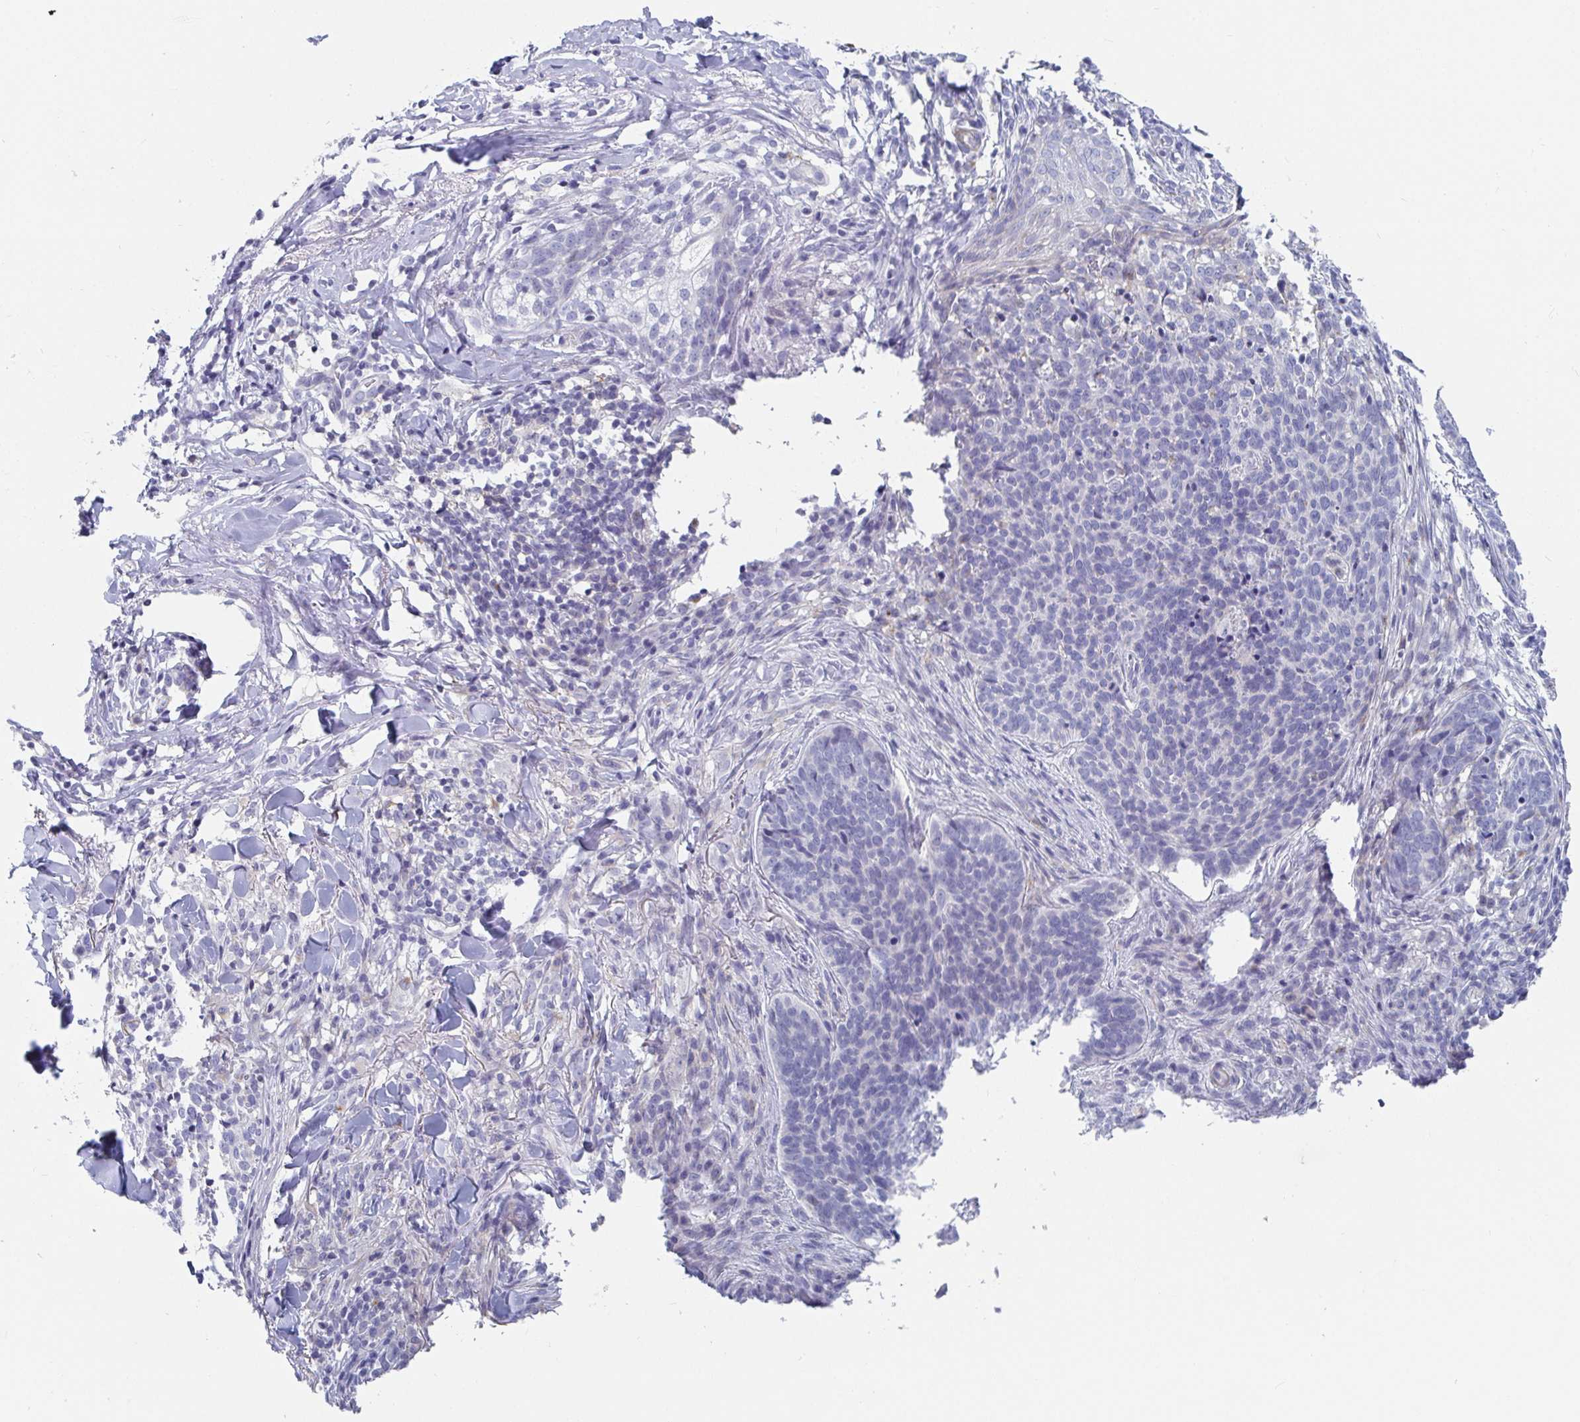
{"staining": {"intensity": "negative", "quantity": "none", "location": "none"}, "tissue": "skin cancer", "cell_type": "Tumor cells", "image_type": "cancer", "snomed": [{"axis": "morphology", "description": "Basal cell carcinoma"}, {"axis": "topography", "description": "Skin"}, {"axis": "topography", "description": "Skin of face"}], "caption": "Basal cell carcinoma (skin) stained for a protein using immunohistochemistry (IHC) reveals no positivity tumor cells.", "gene": "ZFP82", "patient": {"sex": "male", "age": 56}}